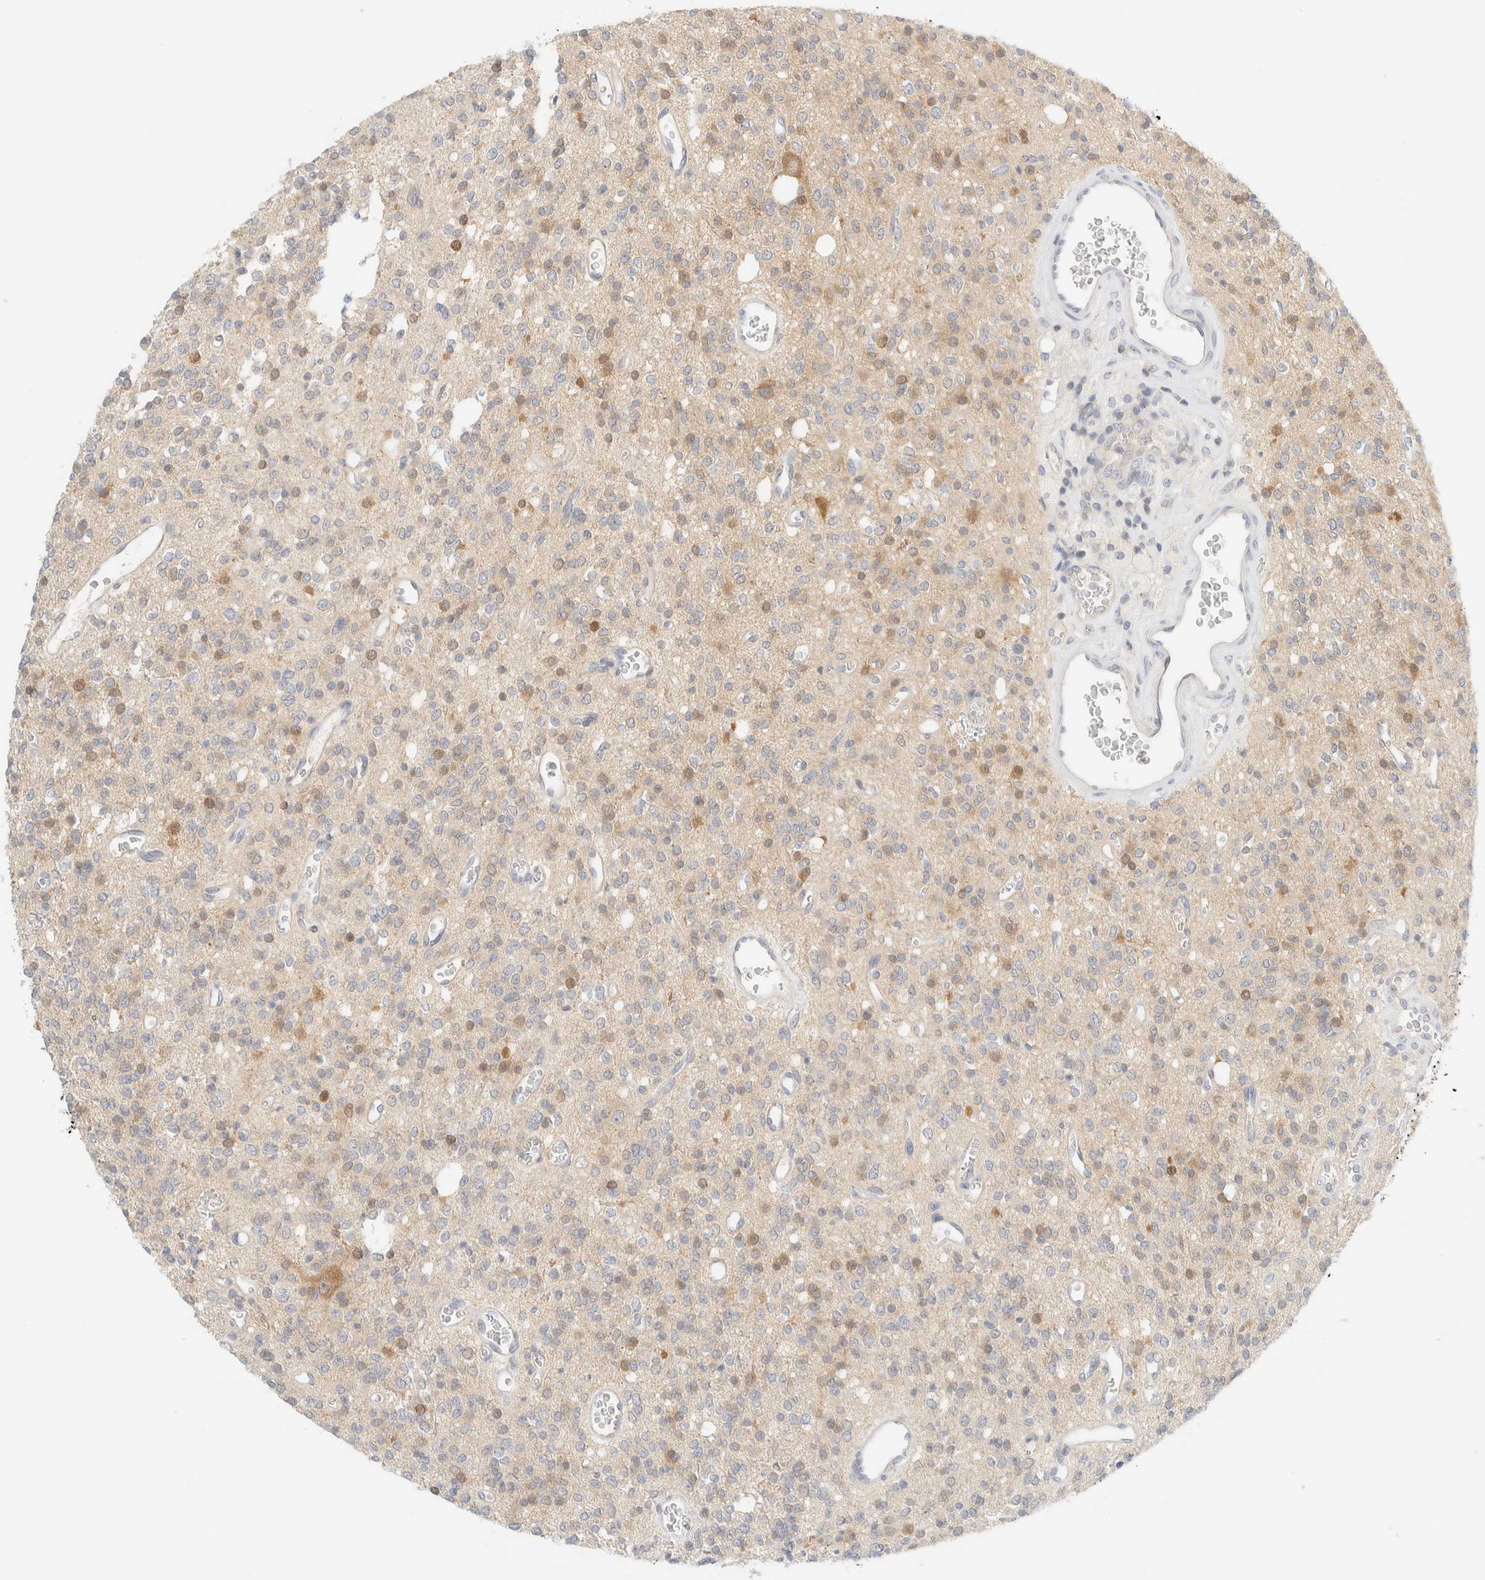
{"staining": {"intensity": "moderate", "quantity": "<25%", "location": "cytoplasmic/membranous"}, "tissue": "glioma", "cell_type": "Tumor cells", "image_type": "cancer", "snomed": [{"axis": "morphology", "description": "Glioma, malignant, High grade"}, {"axis": "topography", "description": "Brain"}], "caption": "Approximately <25% of tumor cells in human glioma reveal moderate cytoplasmic/membranous protein staining as visualized by brown immunohistochemical staining.", "gene": "PCYT2", "patient": {"sex": "male", "age": 34}}